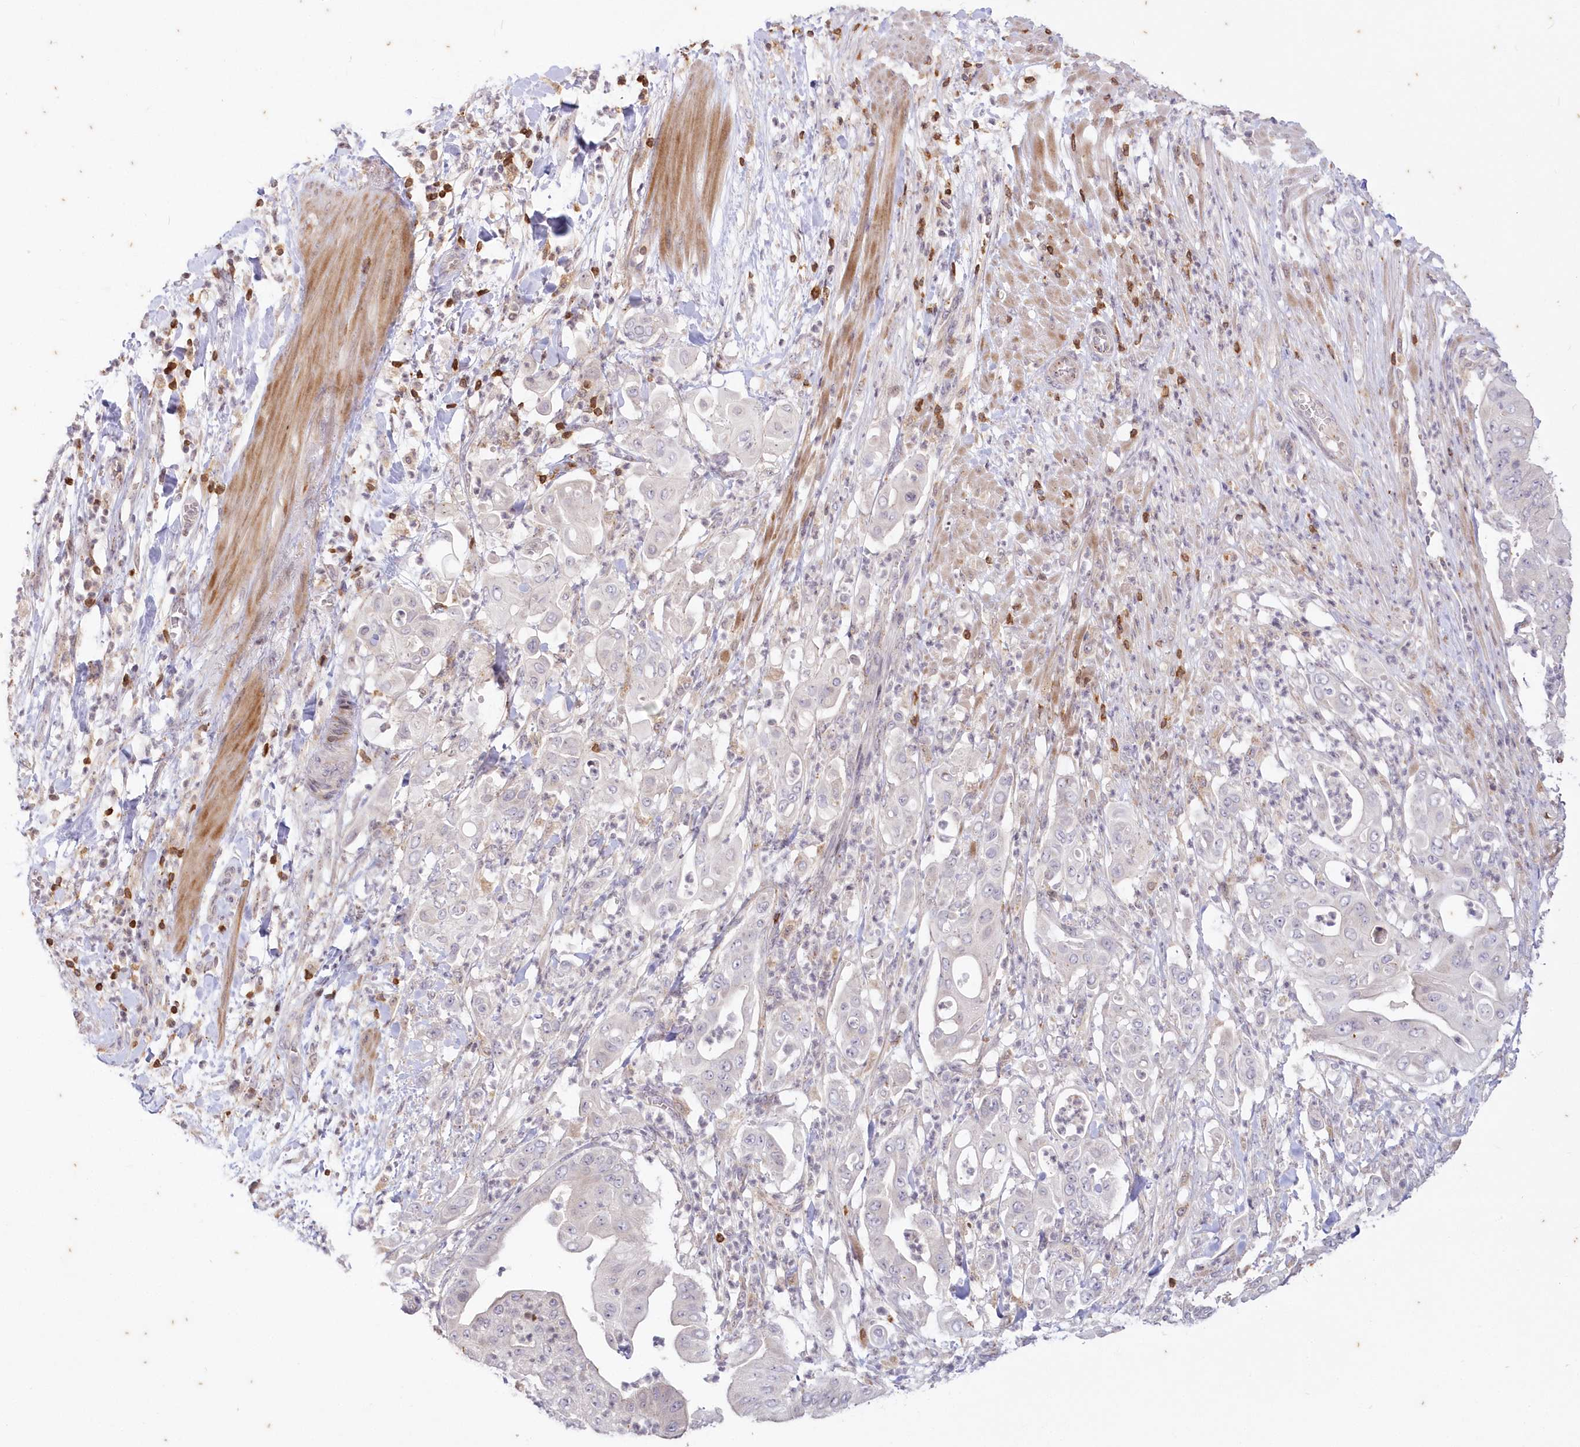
{"staining": {"intensity": "negative", "quantity": "none", "location": "none"}, "tissue": "pancreatic cancer", "cell_type": "Tumor cells", "image_type": "cancer", "snomed": [{"axis": "morphology", "description": "Adenocarcinoma, NOS"}, {"axis": "topography", "description": "Pancreas"}], "caption": "DAB immunohistochemical staining of pancreatic cancer exhibits no significant positivity in tumor cells.", "gene": "MTMR3", "patient": {"sex": "female", "age": 77}}